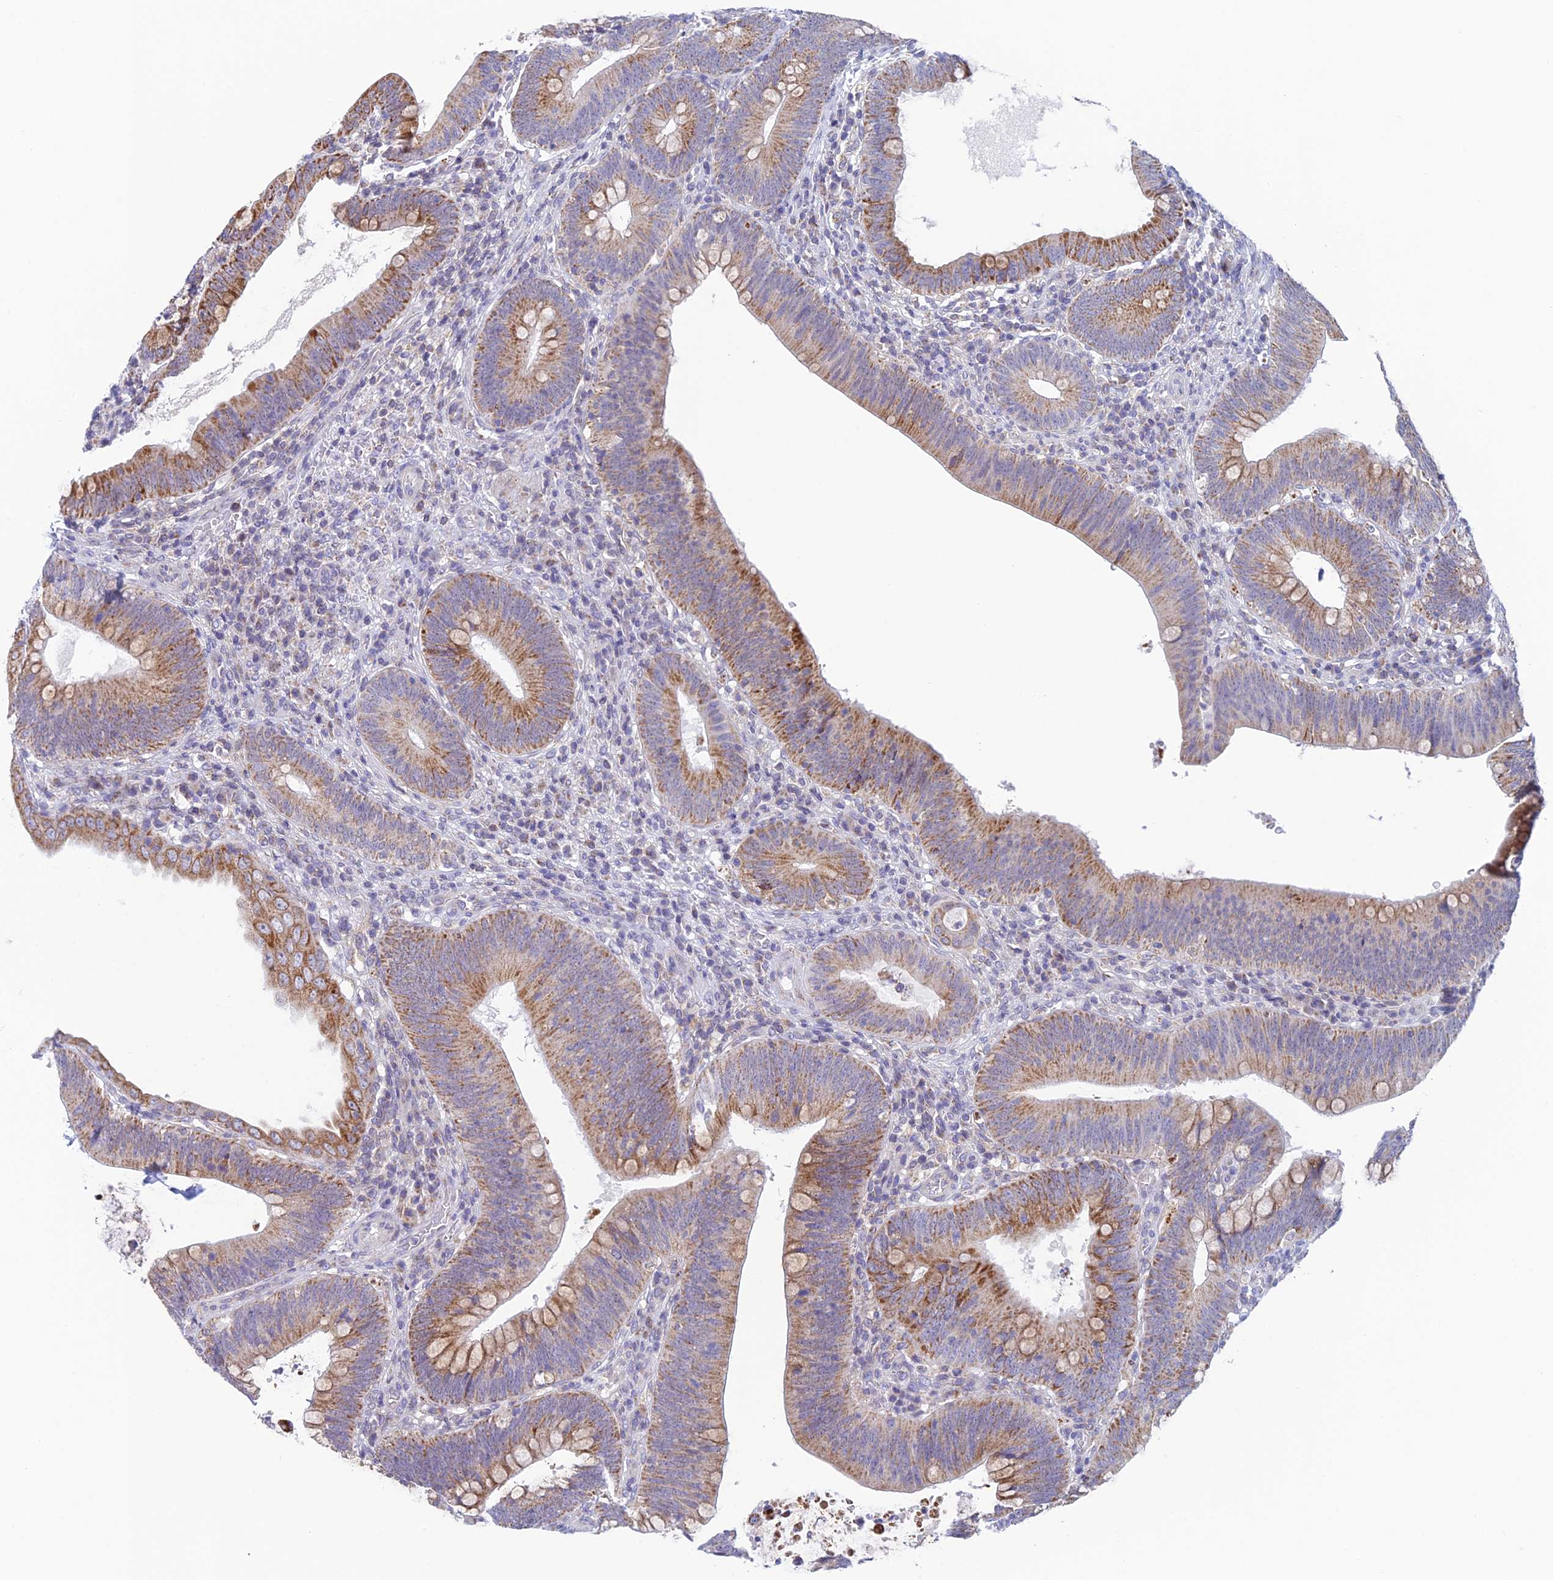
{"staining": {"intensity": "moderate", "quantity": ">75%", "location": "cytoplasmic/membranous"}, "tissue": "colorectal cancer", "cell_type": "Tumor cells", "image_type": "cancer", "snomed": [{"axis": "morphology", "description": "Normal tissue, NOS"}, {"axis": "topography", "description": "Colon"}], "caption": "Colorectal cancer tissue exhibits moderate cytoplasmic/membranous staining in about >75% of tumor cells", "gene": "REXO5", "patient": {"sex": "female", "age": 82}}